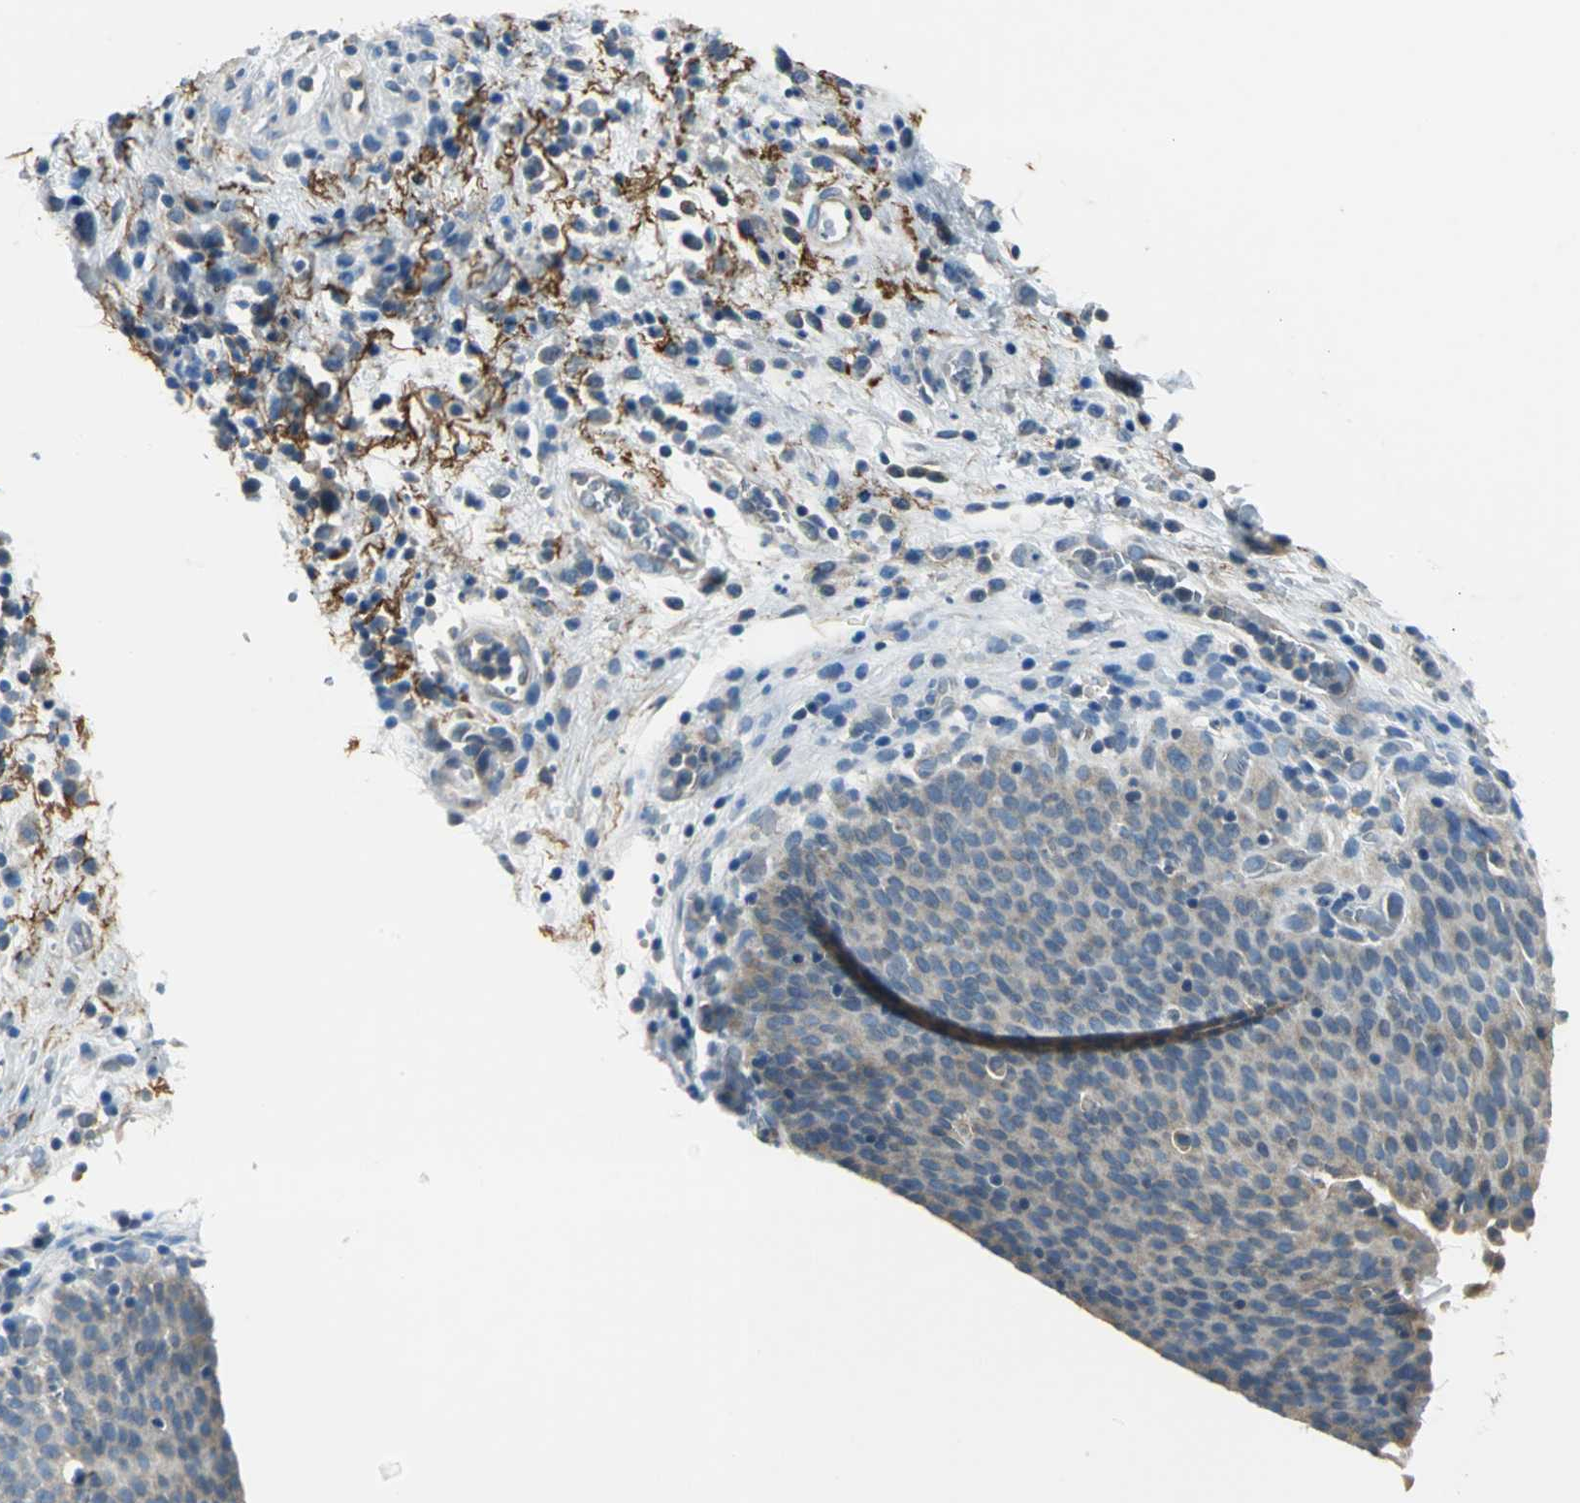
{"staining": {"intensity": "weak", "quantity": ">75%", "location": "cytoplasmic/membranous"}, "tissue": "urinary bladder", "cell_type": "Urothelial cells", "image_type": "normal", "snomed": [{"axis": "morphology", "description": "Normal tissue, NOS"}, {"axis": "morphology", "description": "Dysplasia, NOS"}, {"axis": "topography", "description": "Urinary bladder"}], "caption": "A high-resolution micrograph shows immunohistochemistry staining of benign urinary bladder, which shows weak cytoplasmic/membranous positivity in approximately >75% of urothelial cells. The staining is performed using DAB (3,3'-diaminobenzidine) brown chromogen to label protein expression. The nuclei are counter-stained blue using hematoxylin.", "gene": "SLC16A7", "patient": {"sex": "male", "age": 35}}